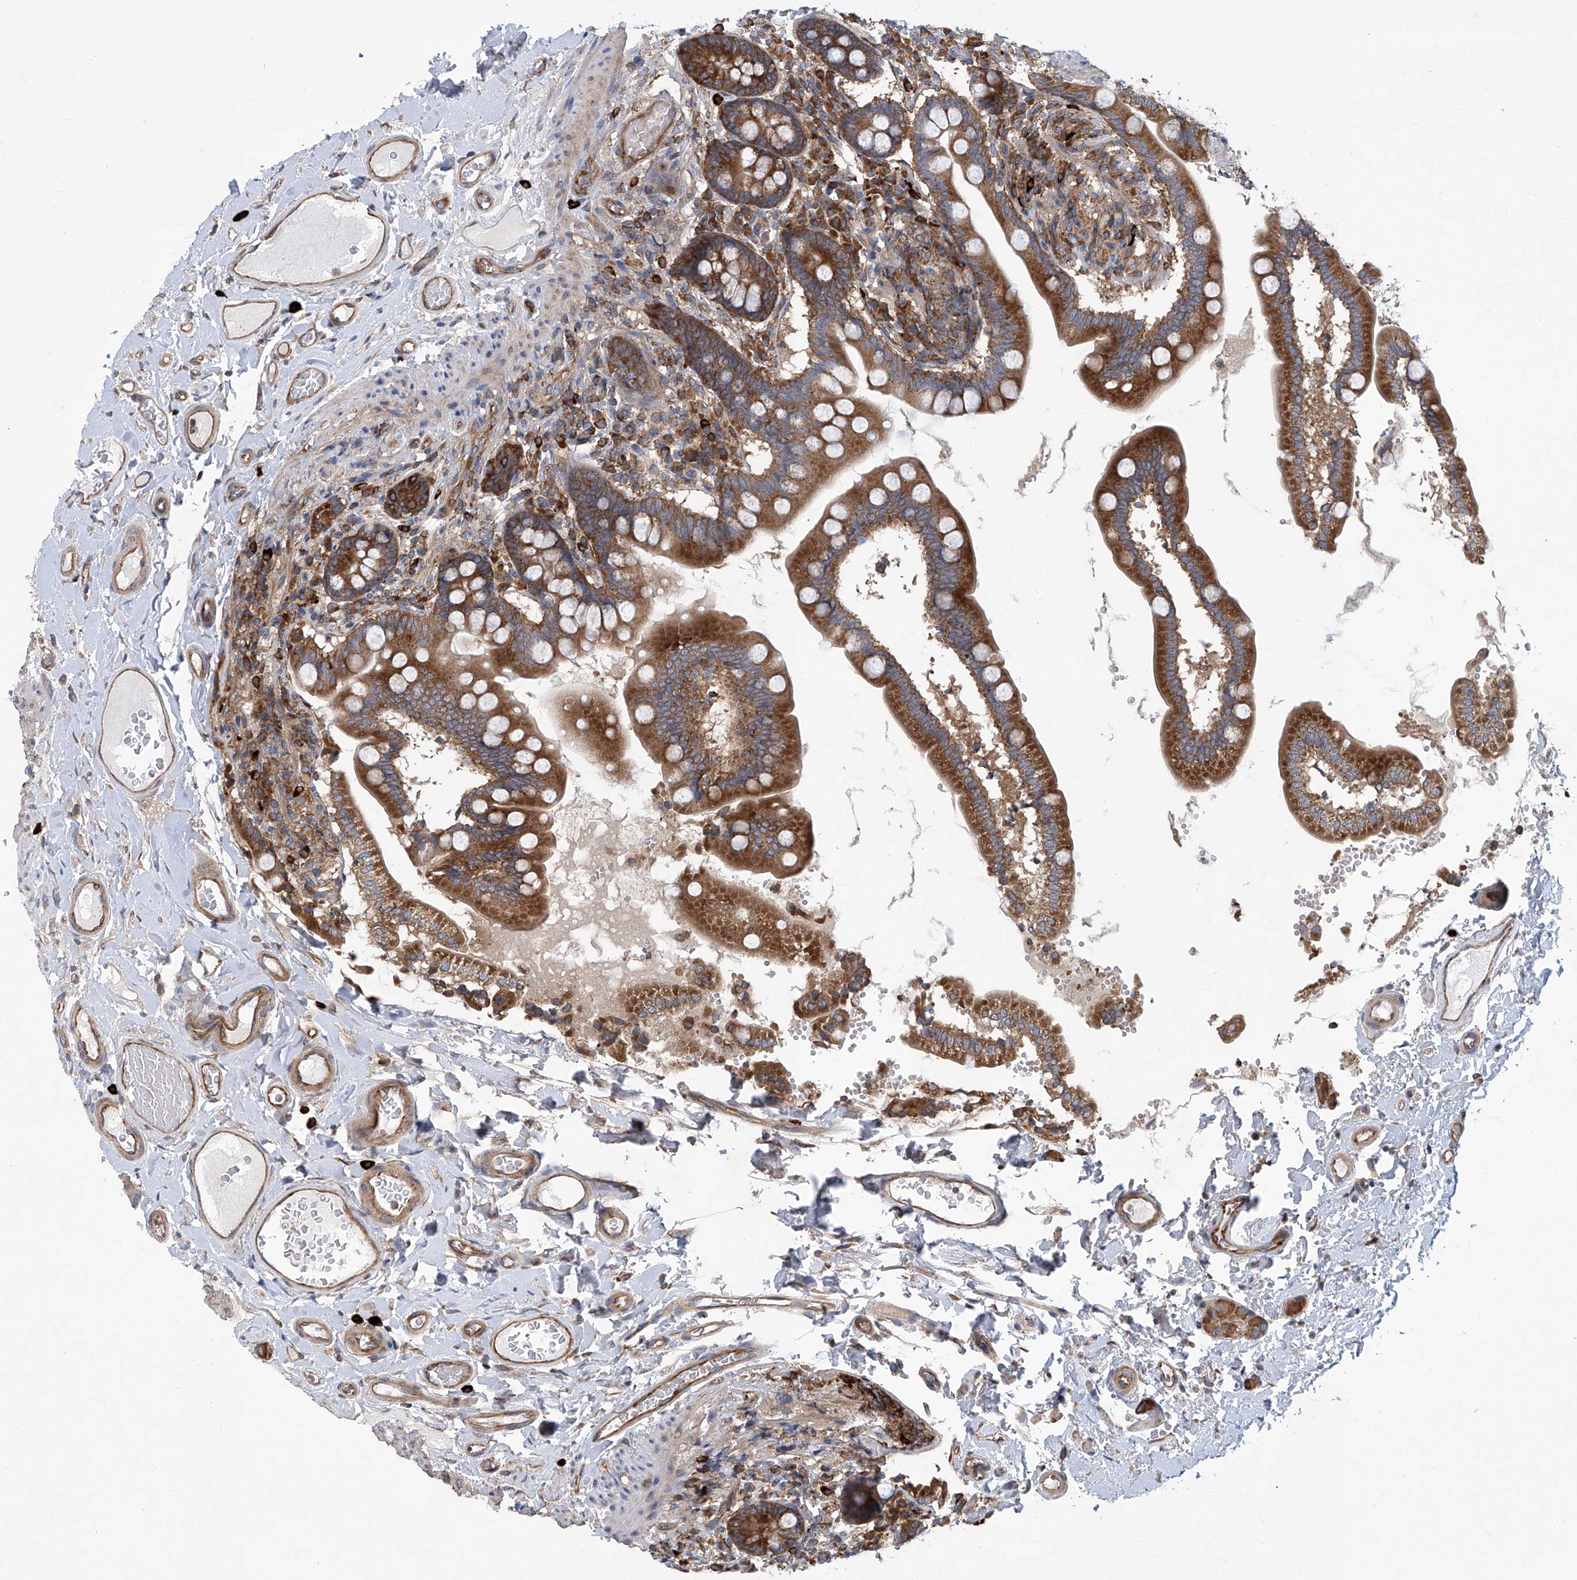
{"staining": {"intensity": "strong", "quantity": ">75%", "location": "cytoplasmic/membranous"}, "tissue": "small intestine", "cell_type": "Glandular cells", "image_type": "normal", "snomed": [{"axis": "morphology", "description": "Normal tissue, NOS"}, {"axis": "topography", "description": "Small intestine"}], "caption": "A high-resolution histopathology image shows immunohistochemistry (IHC) staining of benign small intestine, which shows strong cytoplasmic/membranous positivity in about >75% of glandular cells. (DAB = brown stain, brightfield microscopy at high magnification).", "gene": "SENP2", "patient": {"sex": "female", "age": 64}}